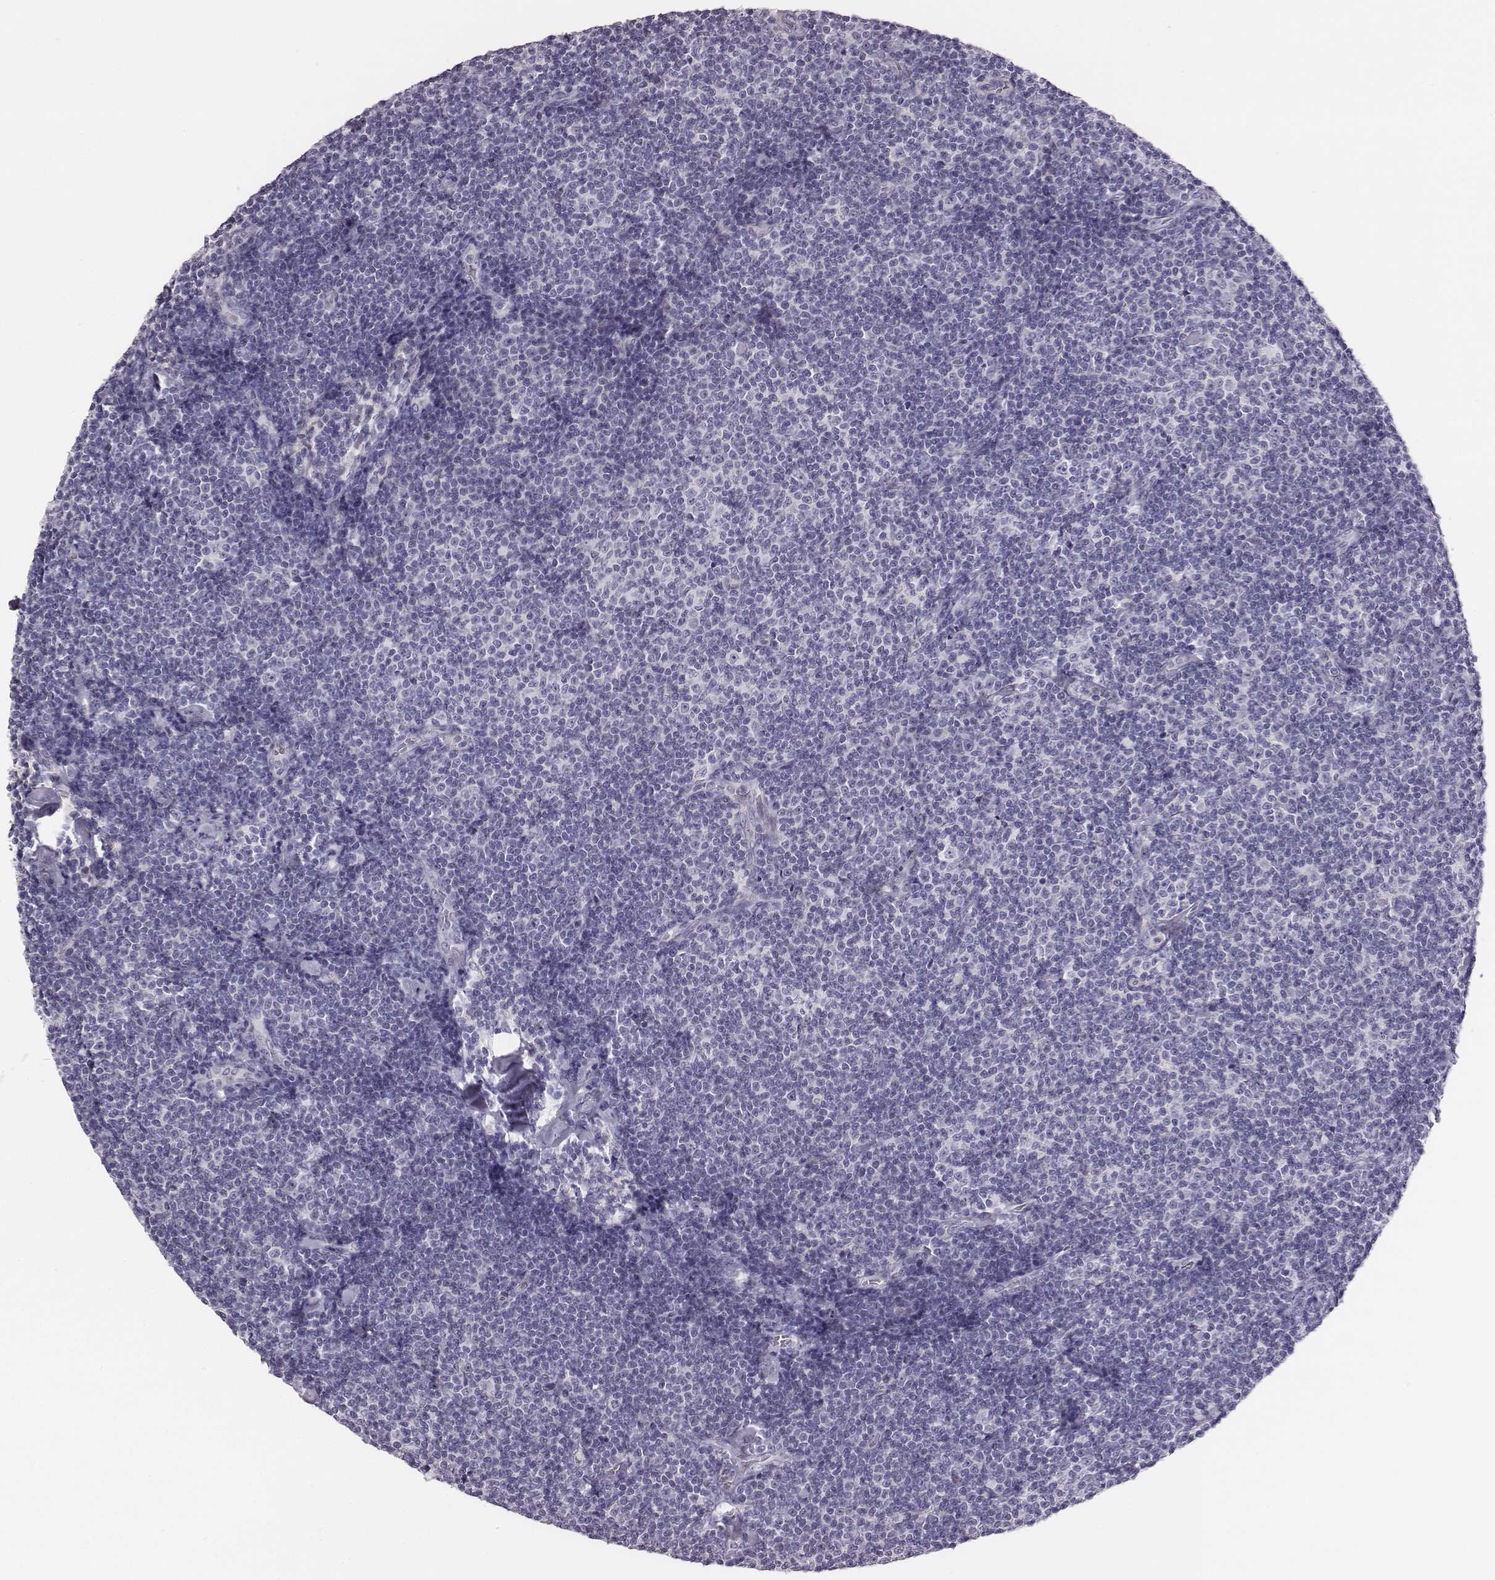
{"staining": {"intensity": "negative", "quantity": "none", "location": "none"}, "tissue": "lymphoma", "cell_type": "Tumor cells", "image_type": "cancer", "snomed": [{"axis": "morphology", "description": "Malignant lymphoma, non-Hodgkin's type, Low grade"}, {"axis": "topography", "description": "Lymph node"}], "caption": "A high-resolution micrograph shows IHC staining of low-grade malignant lymphoma, non-Hodgkin's type, which demonstrates no significant expression in tumor cells.", "gene": "GUCA1A", "patient": {"sex": "male", "age": 81}}